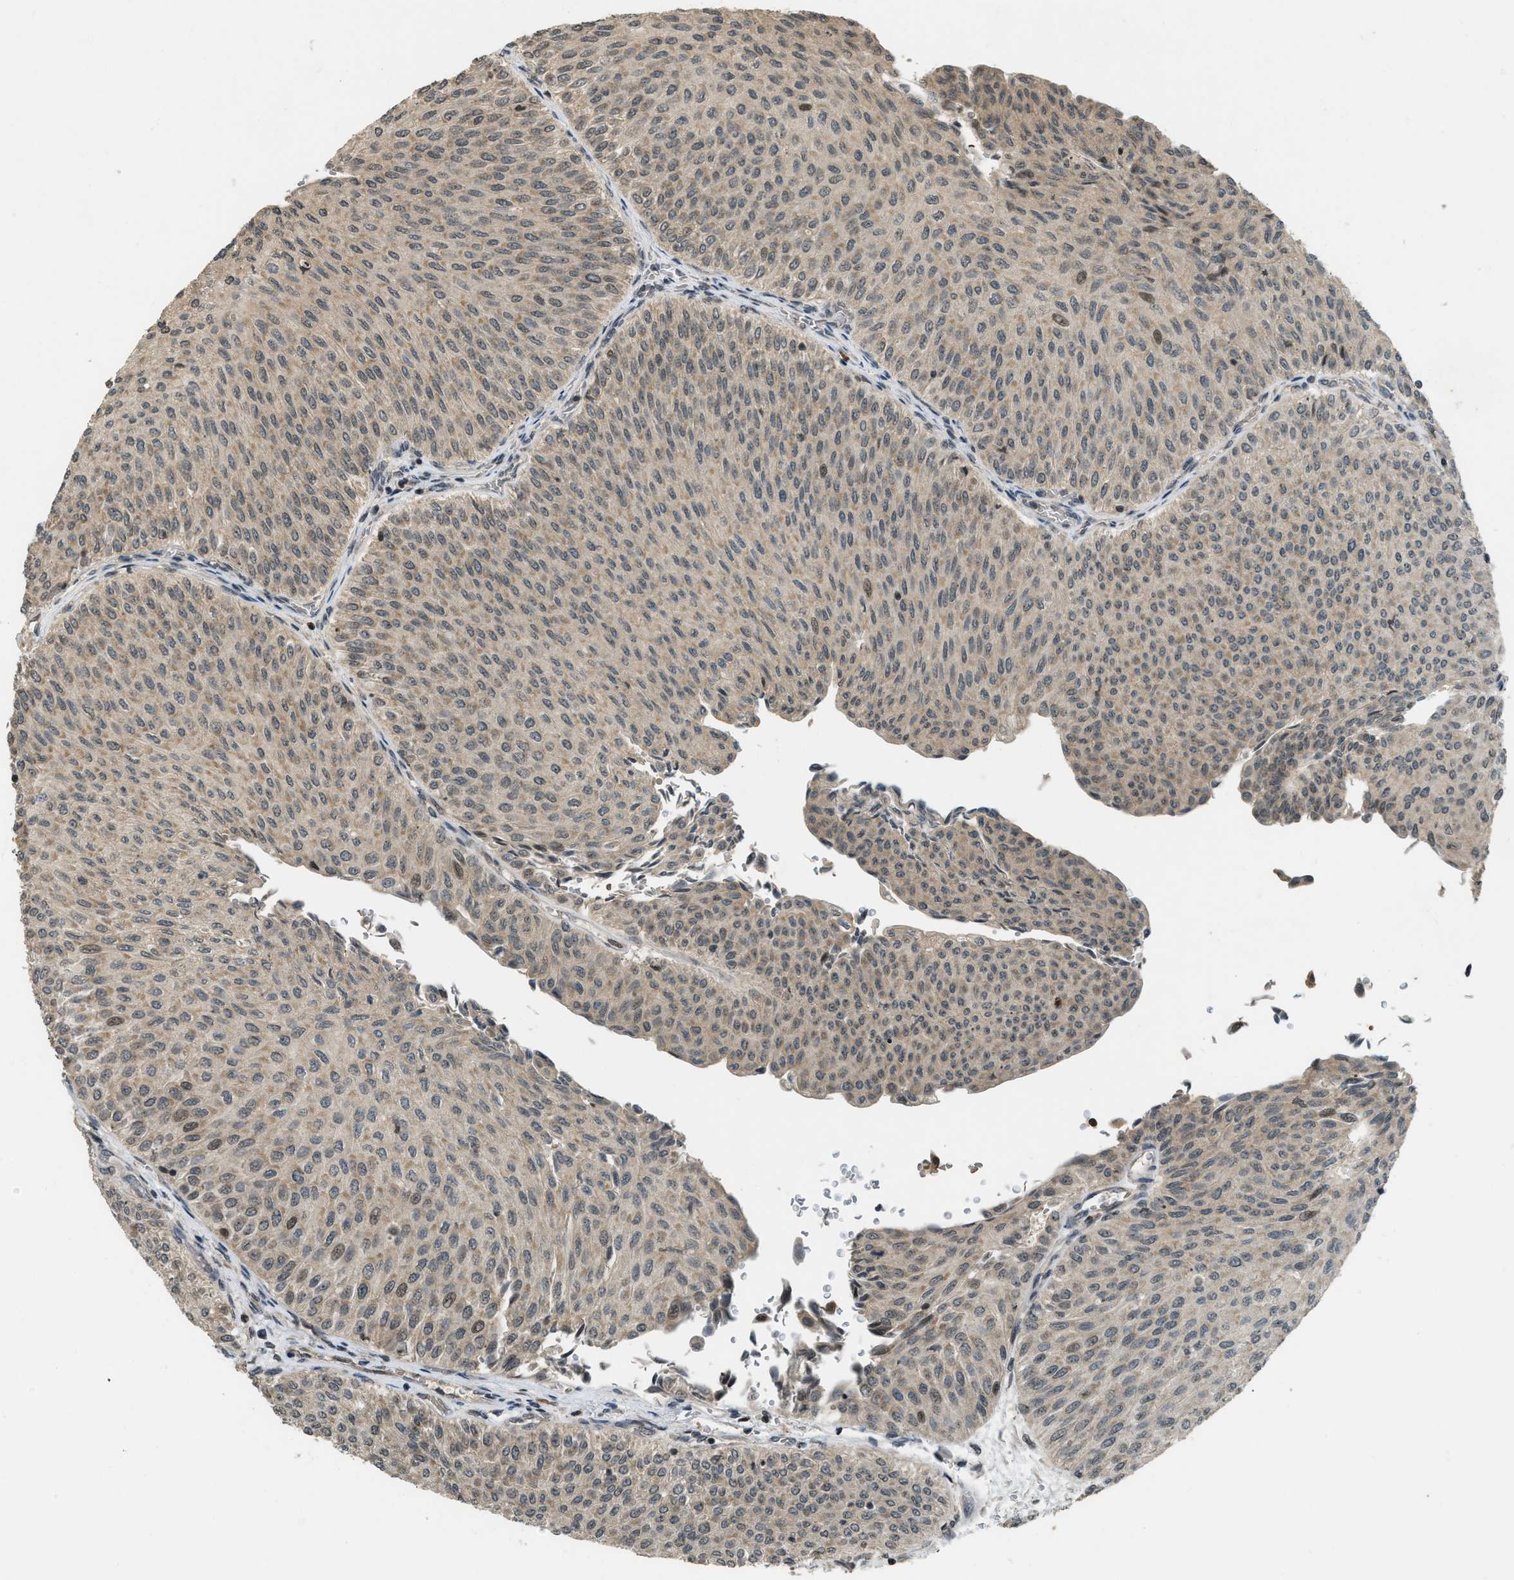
{"staining": {"intensity": "moderate", "quantity": ">75%", "location": "cytoplasmic/membranous,nuclear"}, "tissue": "urothelial cancer", "cell_type": "Tumor cells", "image_type": "cancer", "snomed": [{"axis": "morphology", "description": "Urothelial carcinoma, Low grade"}, {"axis": "topography", "description": "Urinary bladder"}], "caption": "Immunohistochemical staining of human urothelial carcinoma (low-grade) demonstrates medium levels of moderate cytoplasmic/membranous and nuclear positivity in about >75% of tumor cells. The staining is performed using DAB brown chromogen to label protein expression. The nuclei are counter-stained blue using hematoxylin.", "gene": "SIAH1", "patient": {"sex": "male", "age": 78}}